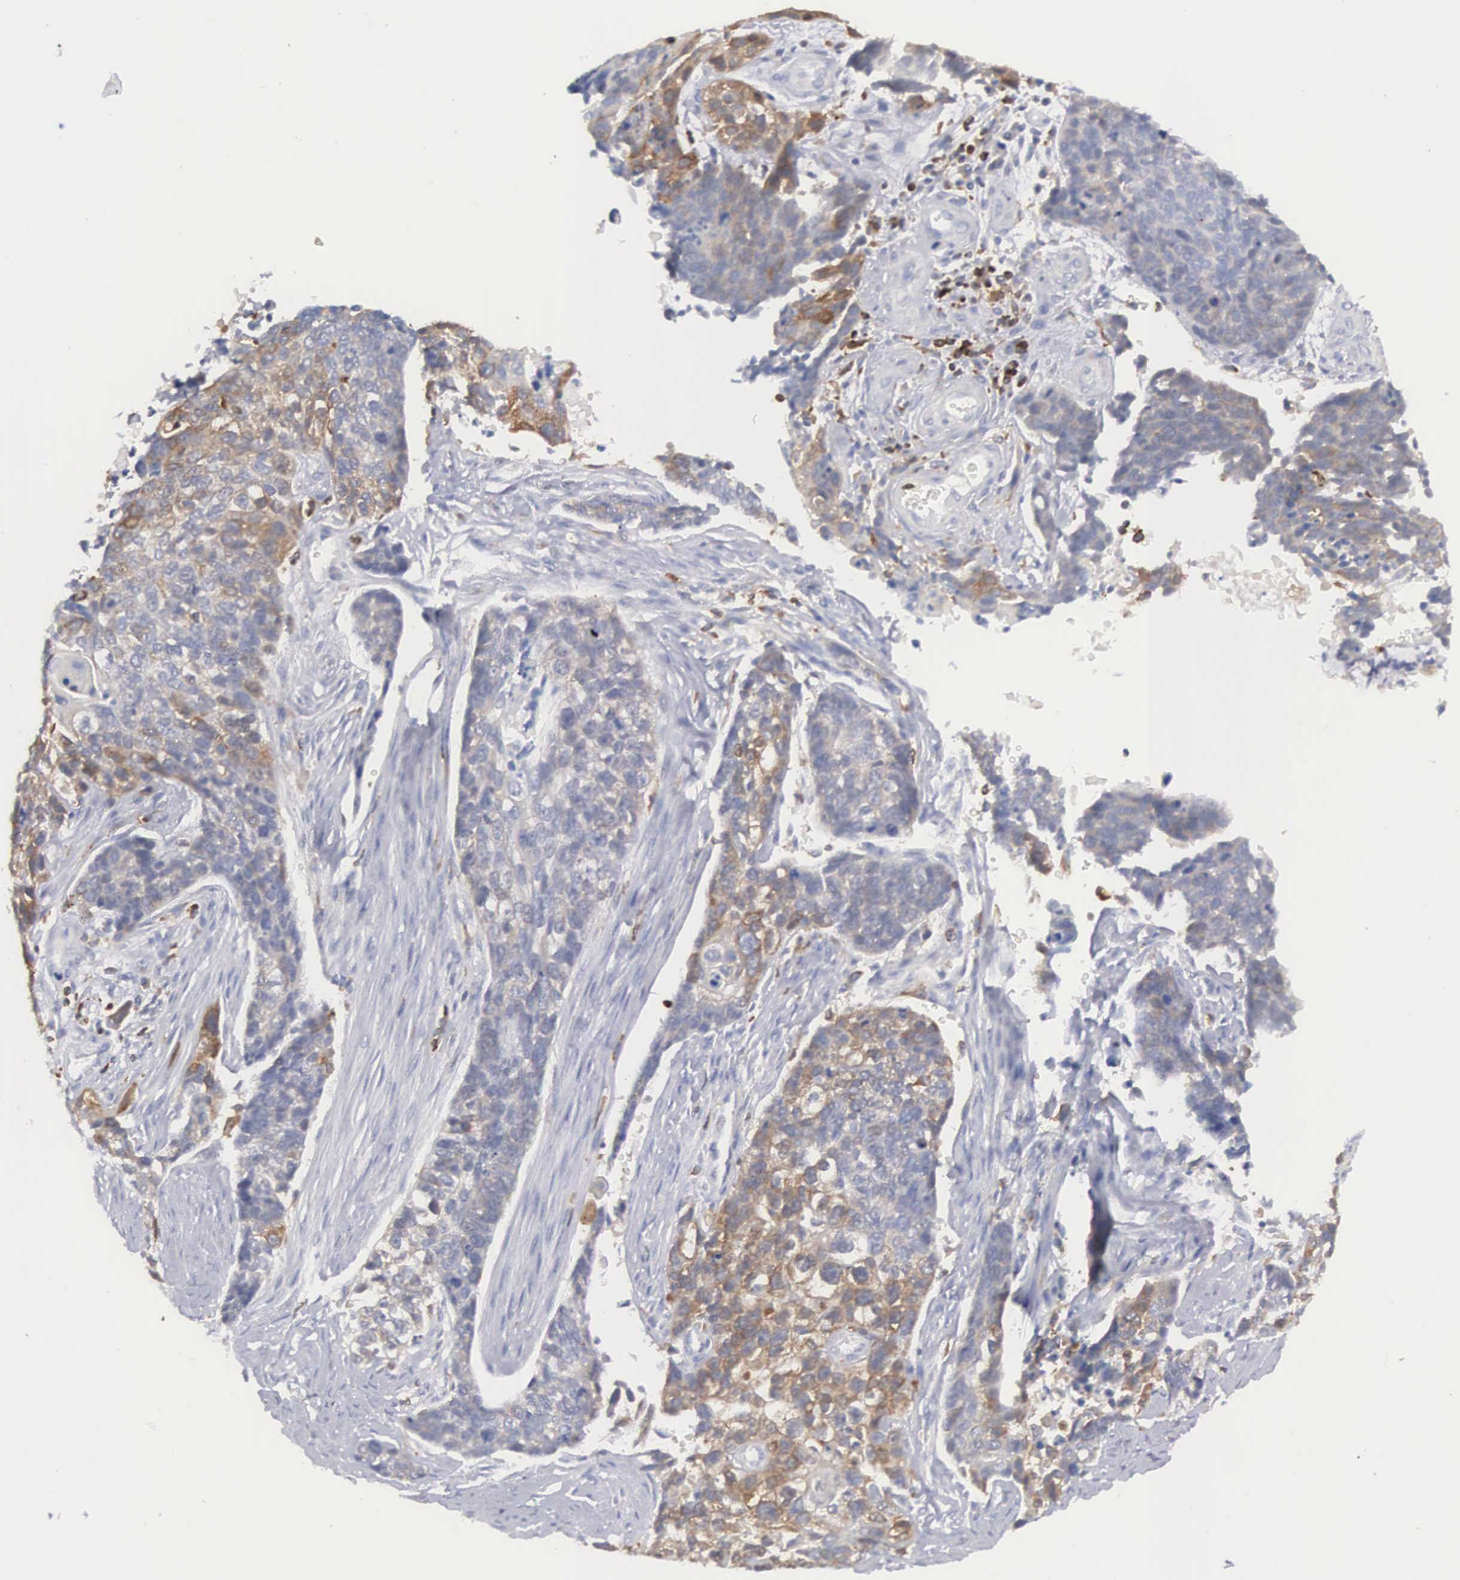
{"staining": {"intensity": "weak", "quantity": ">75%", "location": "cytoplasmic/membranous"}, "tissue": "lung cancer", "cell_type": "Tumor cells", "image_type": "cancer", "snomed": [{"axis": "morphology", "description": "Squamous cell carcinoma, NOS"}, {"axis": "topography", "description": "Lymph node"}, {"axis": "topography", "description": "Lung"}], "caption": "Protein analysis of squamous cell carcinoma (lung) tissue displays weak cytoplasmic/membranous positivity in about >75% of tumor cells. The staining was performed using DAB, with brown indicating positive protein expression. Nuclei are stained blue with hematoxylin.", "gene": "SH3BP1", "patient": {"sex": "male", "age": 74}}